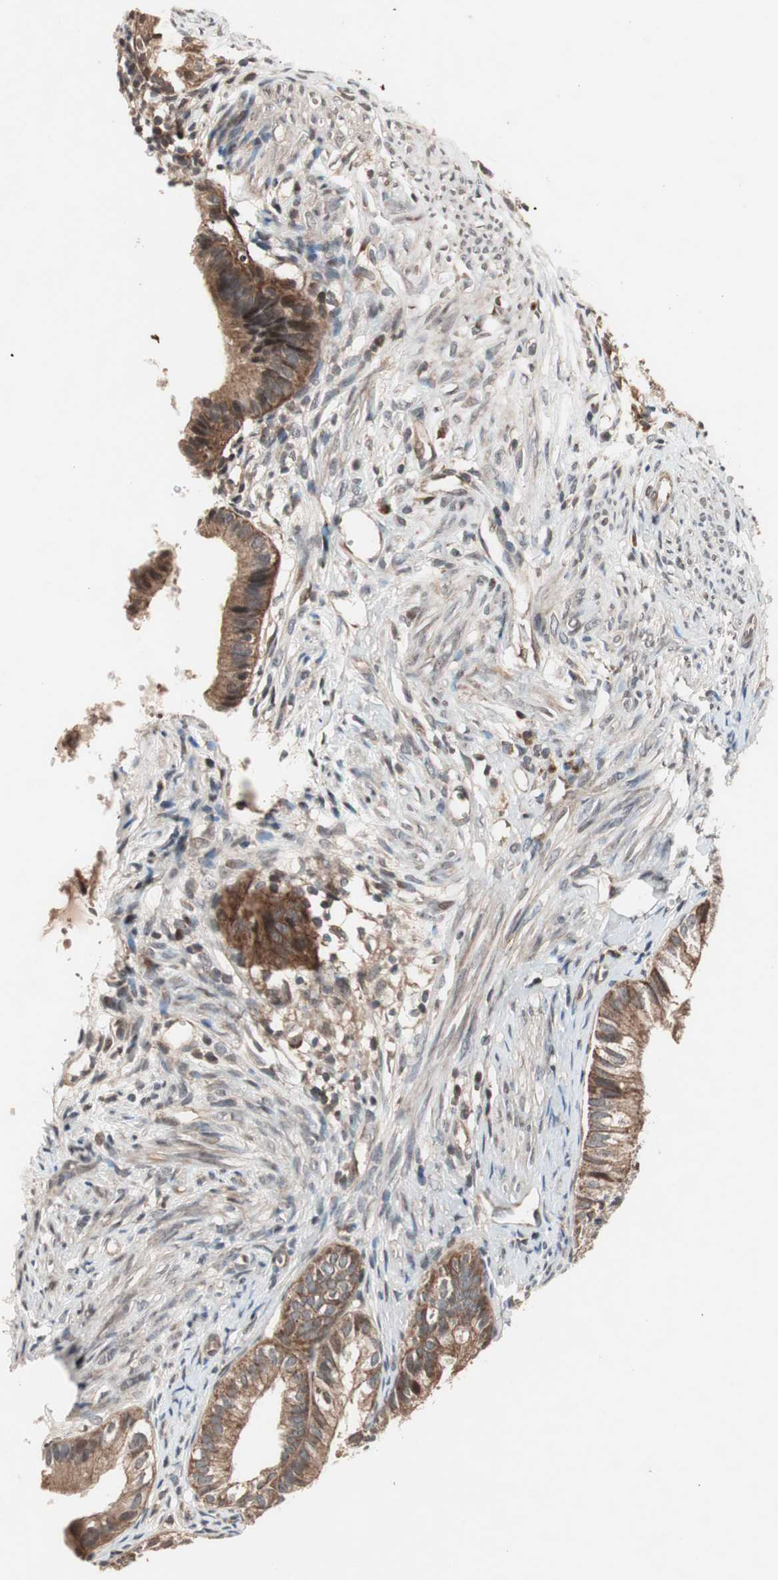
{"staining": {"intensity": "moderate", "quantity": ">75%", "location": "cytoplasmic/membranous"}, "tissue": "cervical cancer", "cell_type": "Tumor cells", "image_type": "cancer", "snomed": [{"axis": "morphology", "description": "Normal tissue, NOS"}, {"axis": "morphology", "description": "Adenocarcinoma, NOS"}, {"axis": "topography", "description": "Cervix"}, {"axis": "topography", "description": "Endometrium"}], "caption": "Immunohistochemical staining of adenocarcinoma (cervical) shows medium levels of moderate cytoplasmic/membranous protein staining in approximately >75% of tumor cells.", "gene": "NF2", "patient": {"sex": "female", "age": 86}}